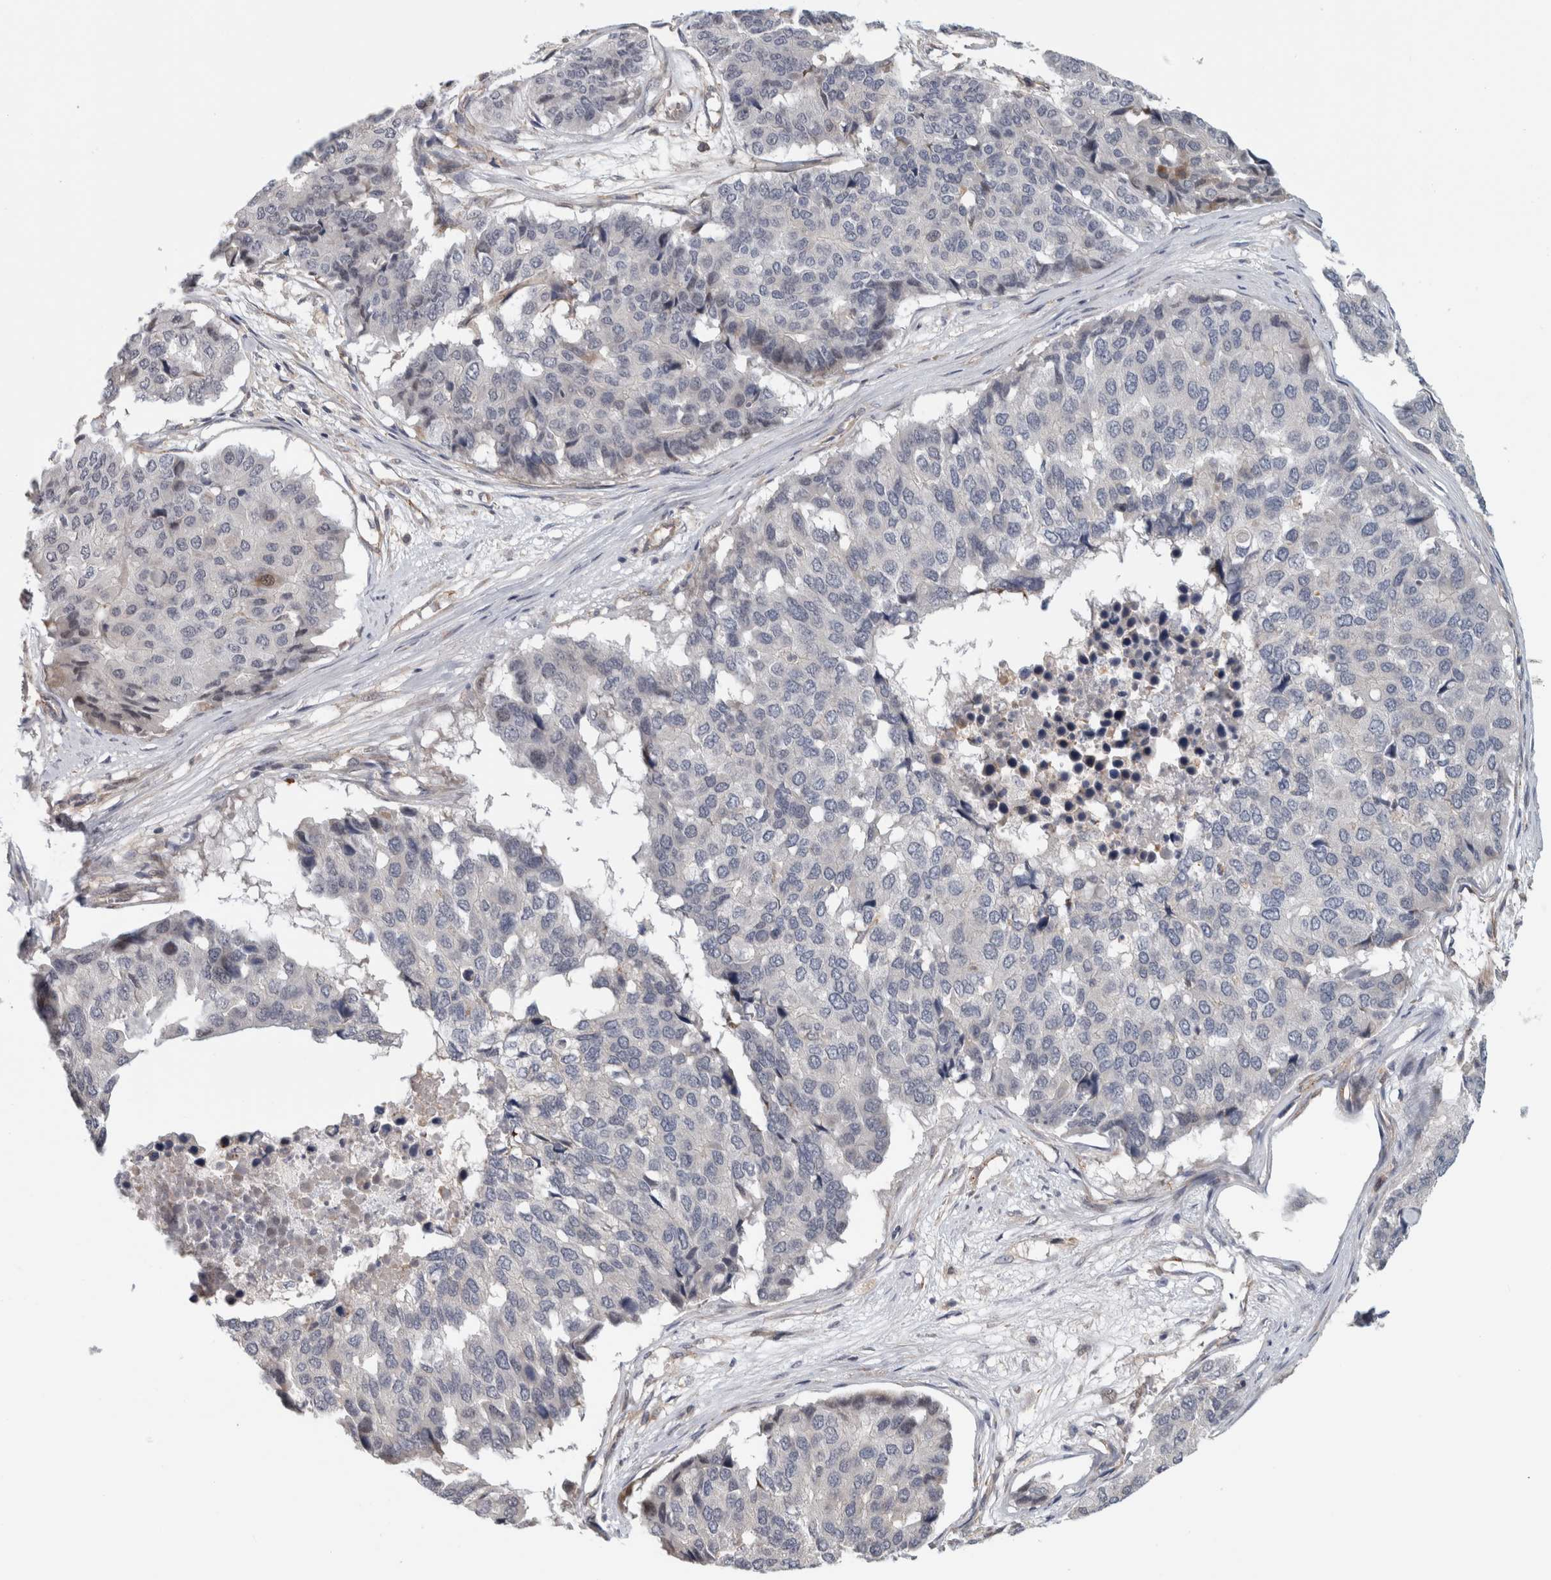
{"staining": {"intensity": "negative", "quantity": "none", "location": "none"}, "tissue": "pancreatic cancer", "cell_type": "Tumor cells", "image_type": "cancer", "snomed": [{"axis": "morphology", "description": "Adenocarcinoma, NOS"}, {"axis": "topography", "description": "Pancreas"}], "caption": "This is a histopathology image of IHC staining of pancreatic adenocarcinoma, which shows no staining in tumor cells.", "gene": "ZNF804B", "patient": {"sex": "male", "age": 50}}